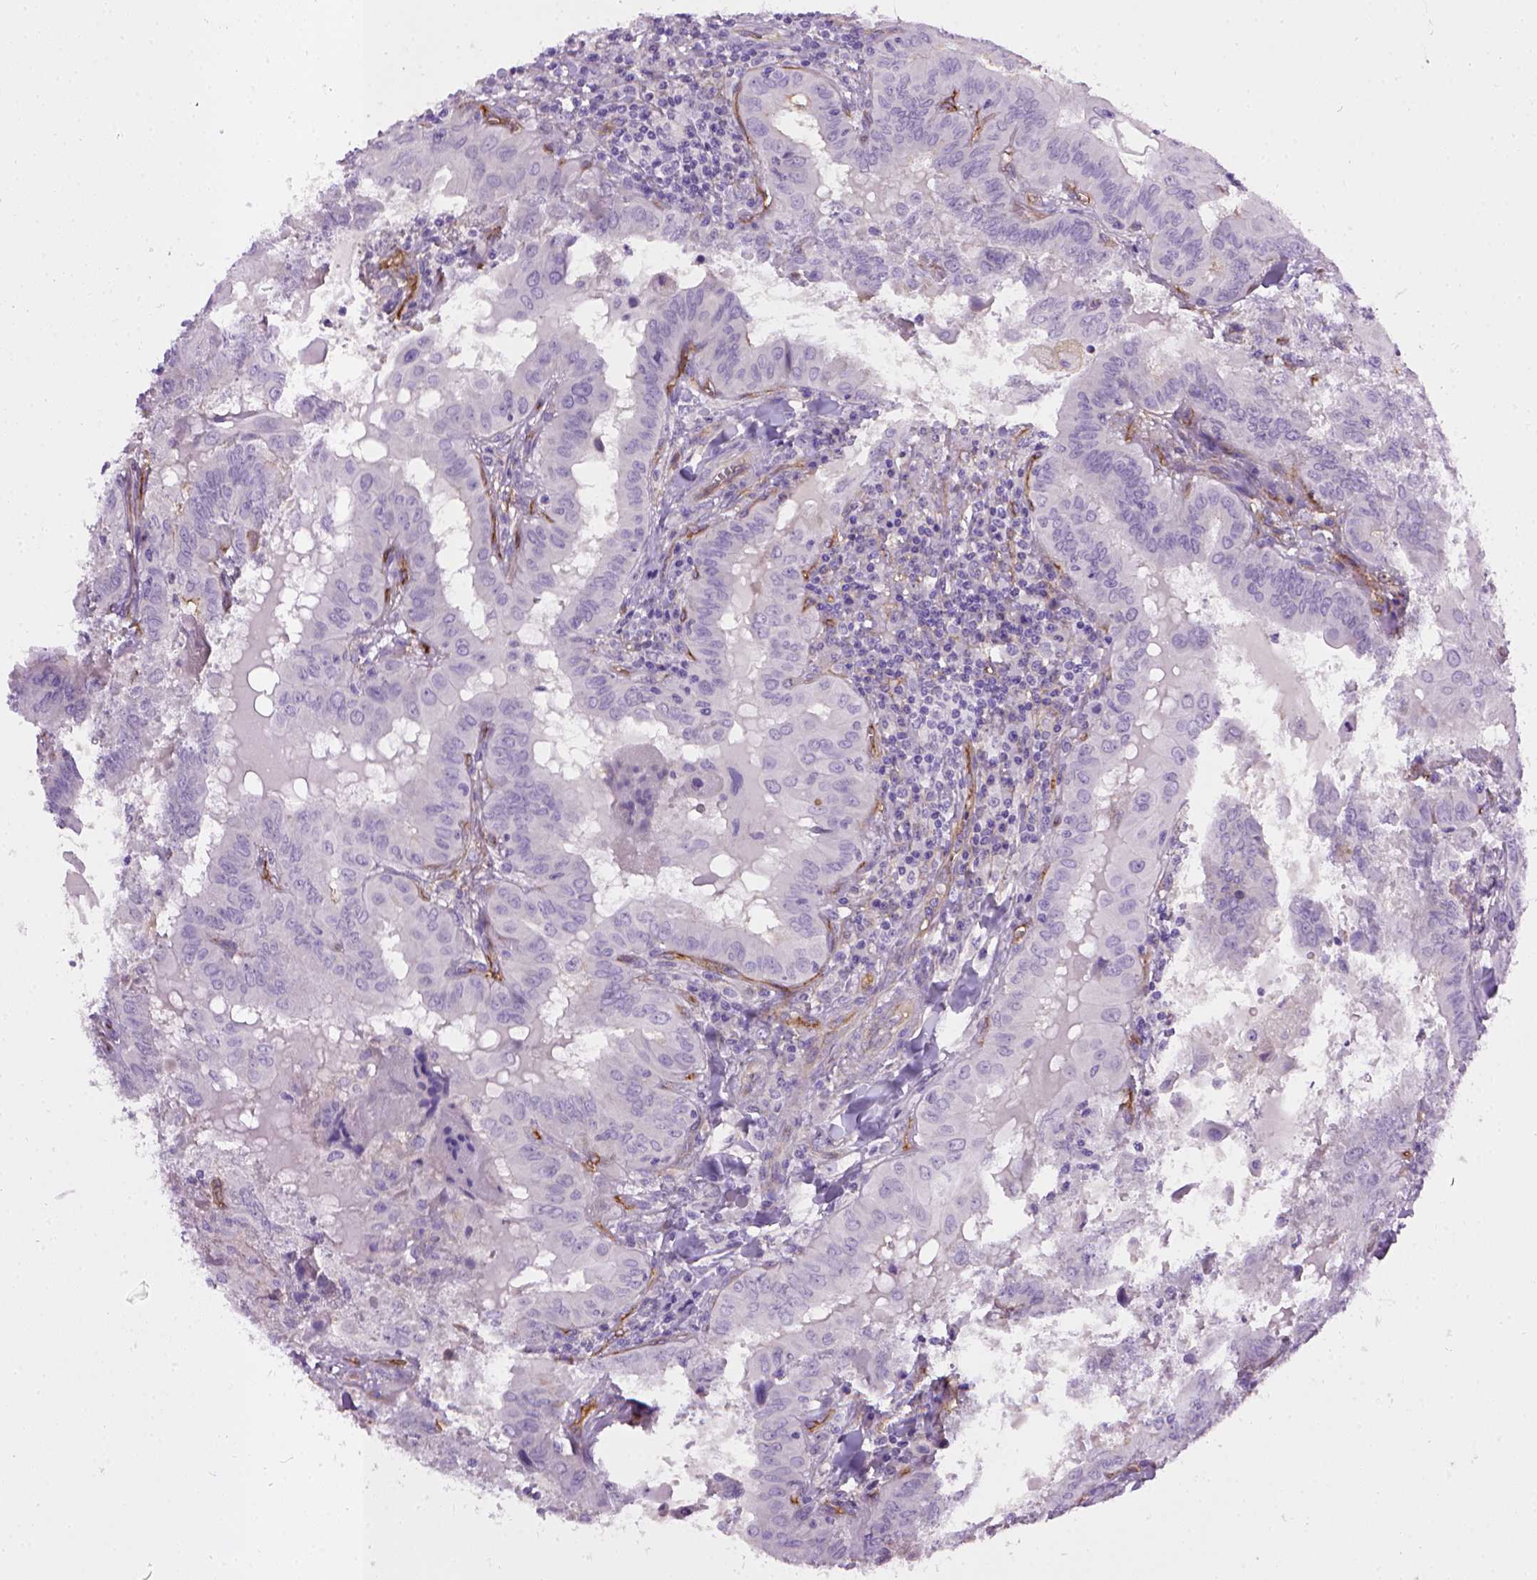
{"staining": {"intensity": "negative", "quantity": "none", "location": "none"}, "tissue": "thyroid cancer", "cell_type": "Tumor cells", "image_type": "cancer", "snomed": [{"axis": "morphology", "description": "Papillary adenocarcinoma, NOS"}, {"axis": "topography", "description": "Thyroid gland"}], "caption": "Immunohistochemistry (IHC) of papillary adenocarcinoma (thyroid) displays no positivity in tumor cells.", "gene": "ENG", "patient": {"sex": "female", "age": 37}}